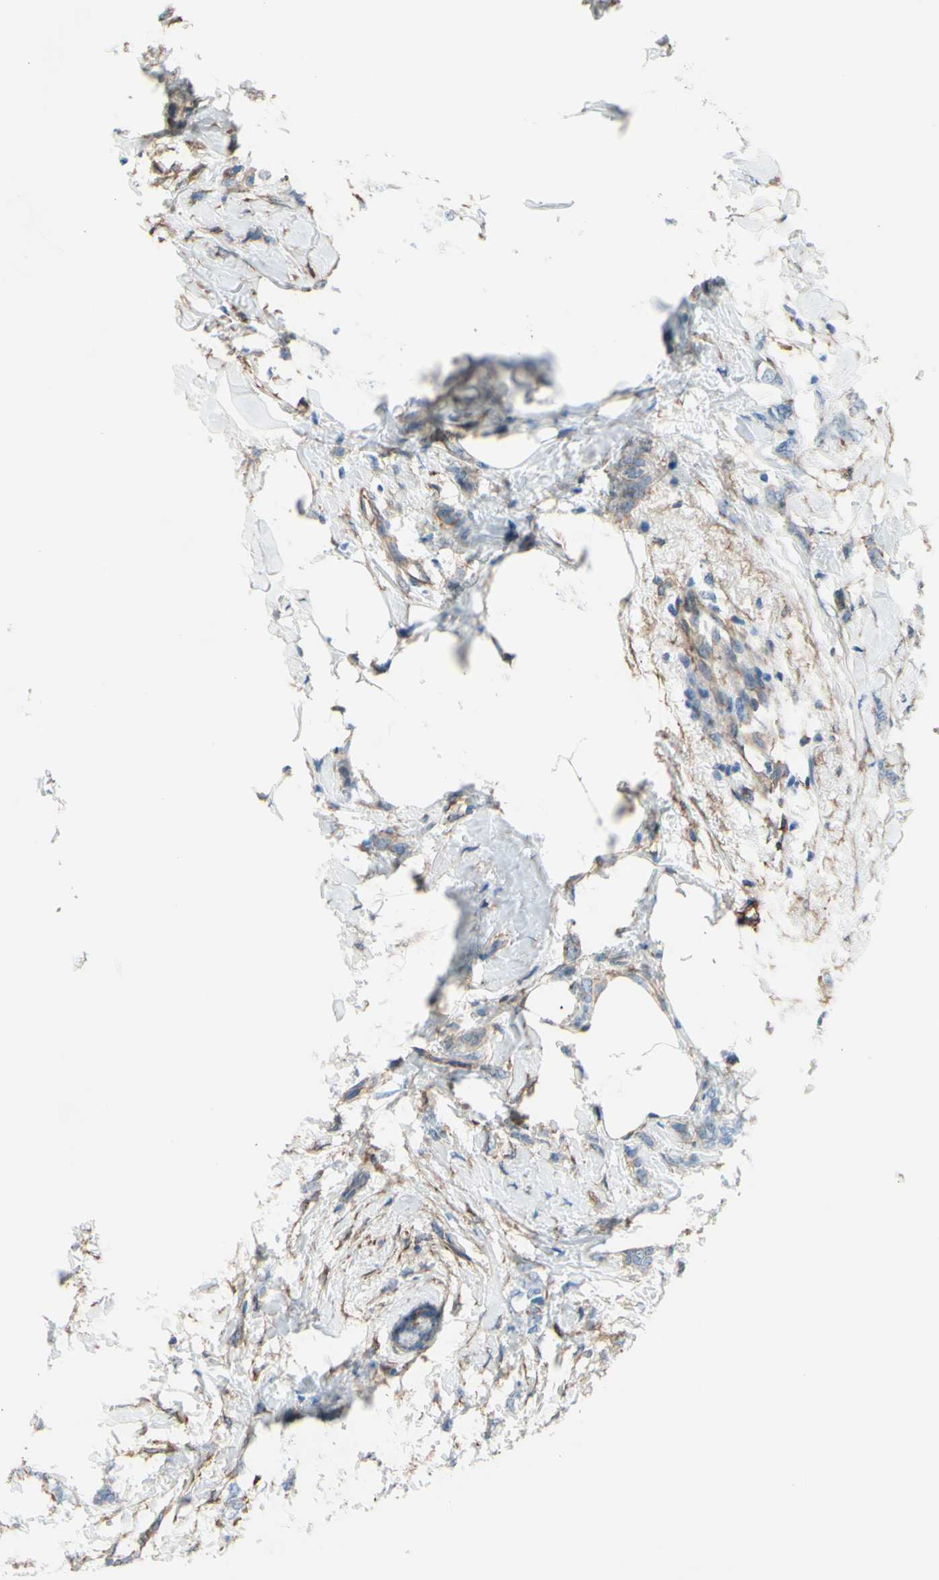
{"staining": {"intensity": "weak", "quantity": ">75%", "location": "cytoplasmic/membranous"}, "tissue": "breast cancer", "cell_type": "Tumor cells", "image_type": "cancer", "snomed": [{"axis": "morphology", "description": "Lobular carcinoma, in situ"}, {"axis": "morphology", "description": "Lobular carcinoma"}, {"axis": "topography", "description": "Breast"}], "caption": "This image exhibits immunohistochemistry staining of human lobular carcinoma in situ (breast), with low weak cytoplasmic/membranous positivity in approximately >75% of tumor cells.", "gene": "ADD1", "patient": {"sex": "female", "age": 41}}